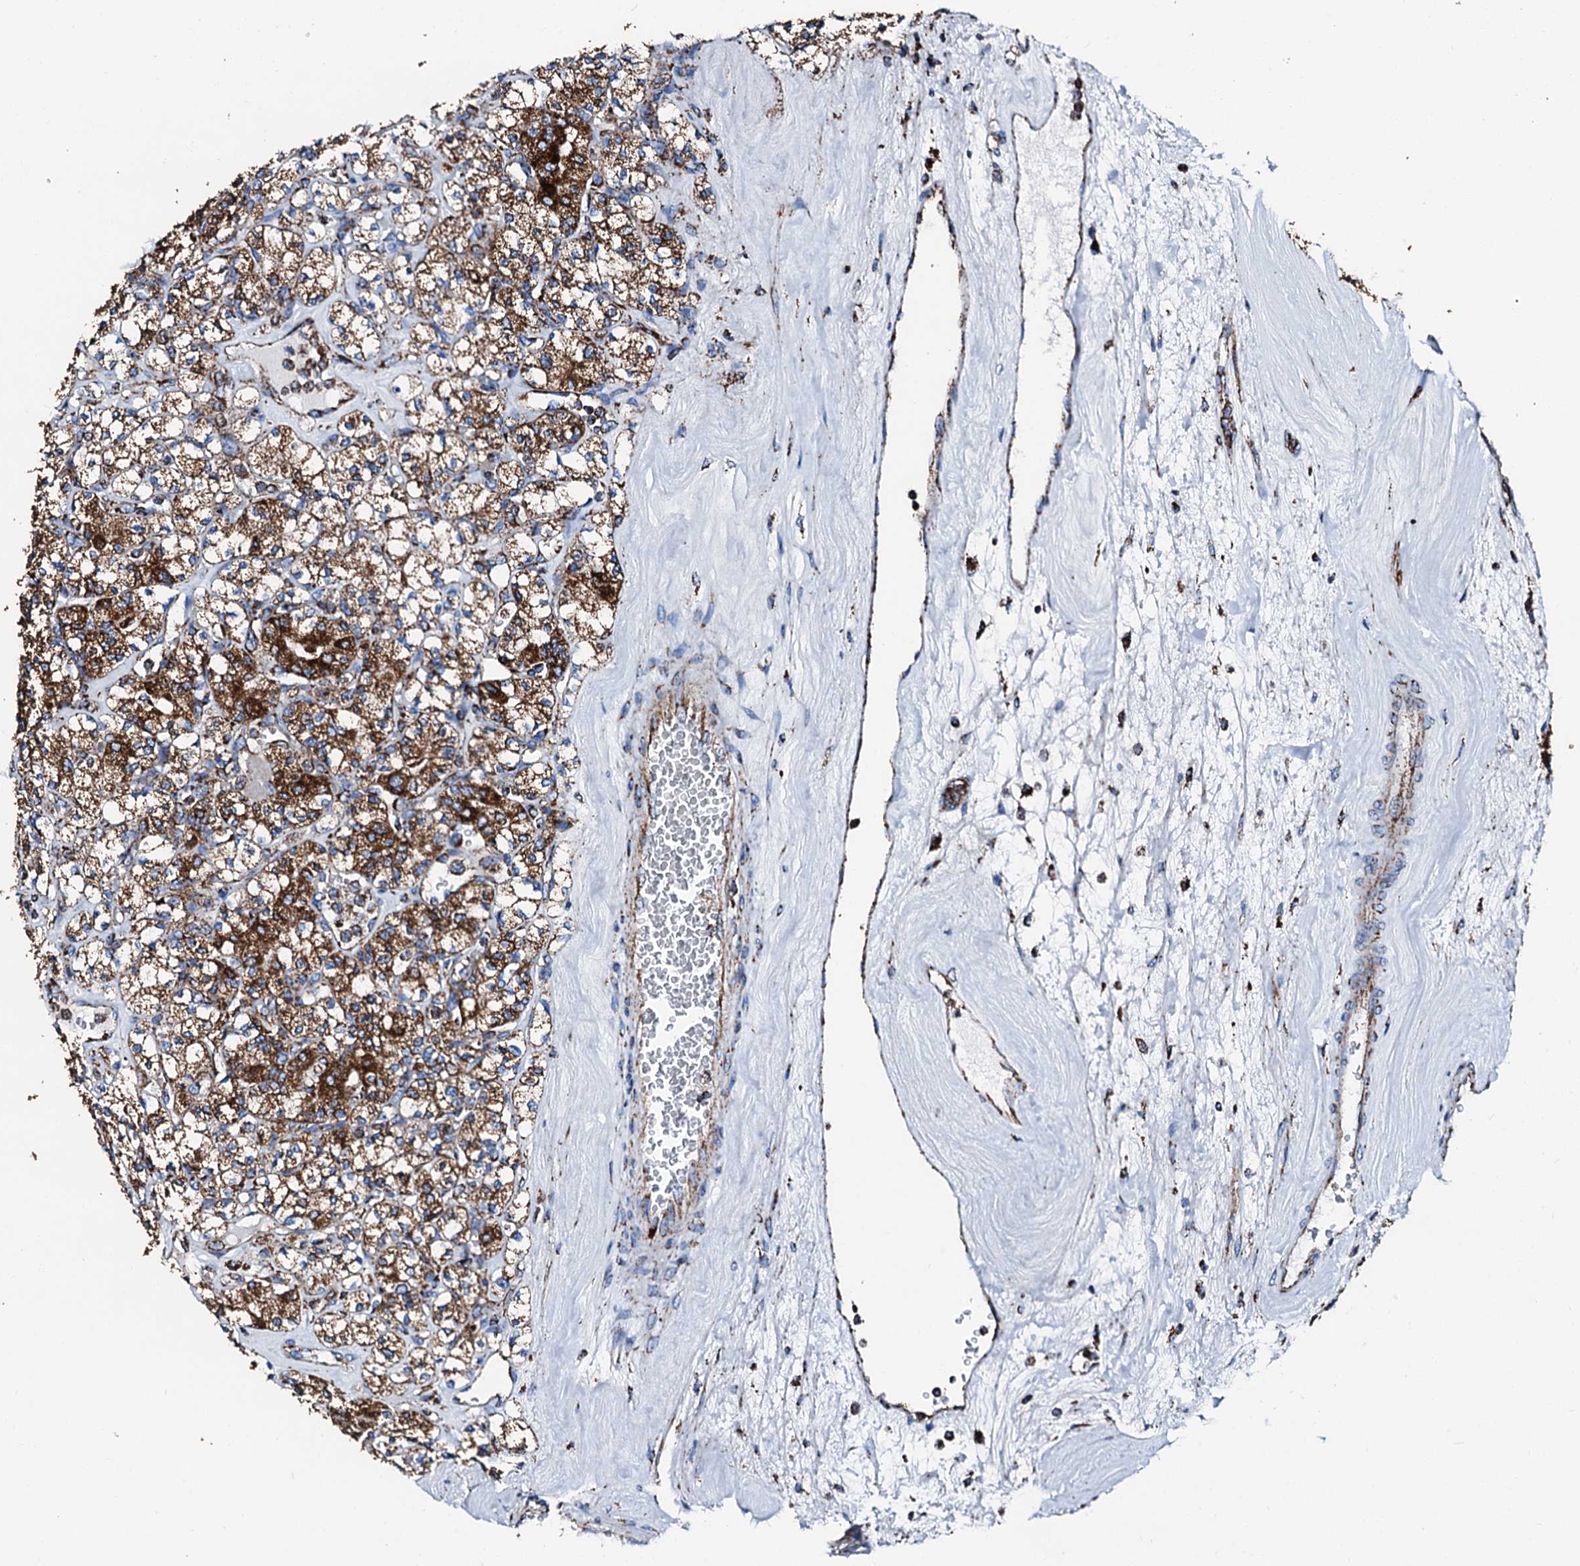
{"staining": {"intensity": "strong", "quantity": ">75%", "location": "cytoplasmic/membranous"}, "tissue": "renal cancer", "cell_type": "Tumor cells", "image_type": "cancer", "snomed": [{"axis": "morphology", "description": "Adenocarcinoma, NOS"}, {"axis": "topography", "description": "Kidney"}], "caption": "Strong cytoplasmic/membranous expression is present in about >75% of tumor cells in renal cancer (adenocarcinoma).", "gene": "HADH", "patient": {"sex": "male", "age": 77}}